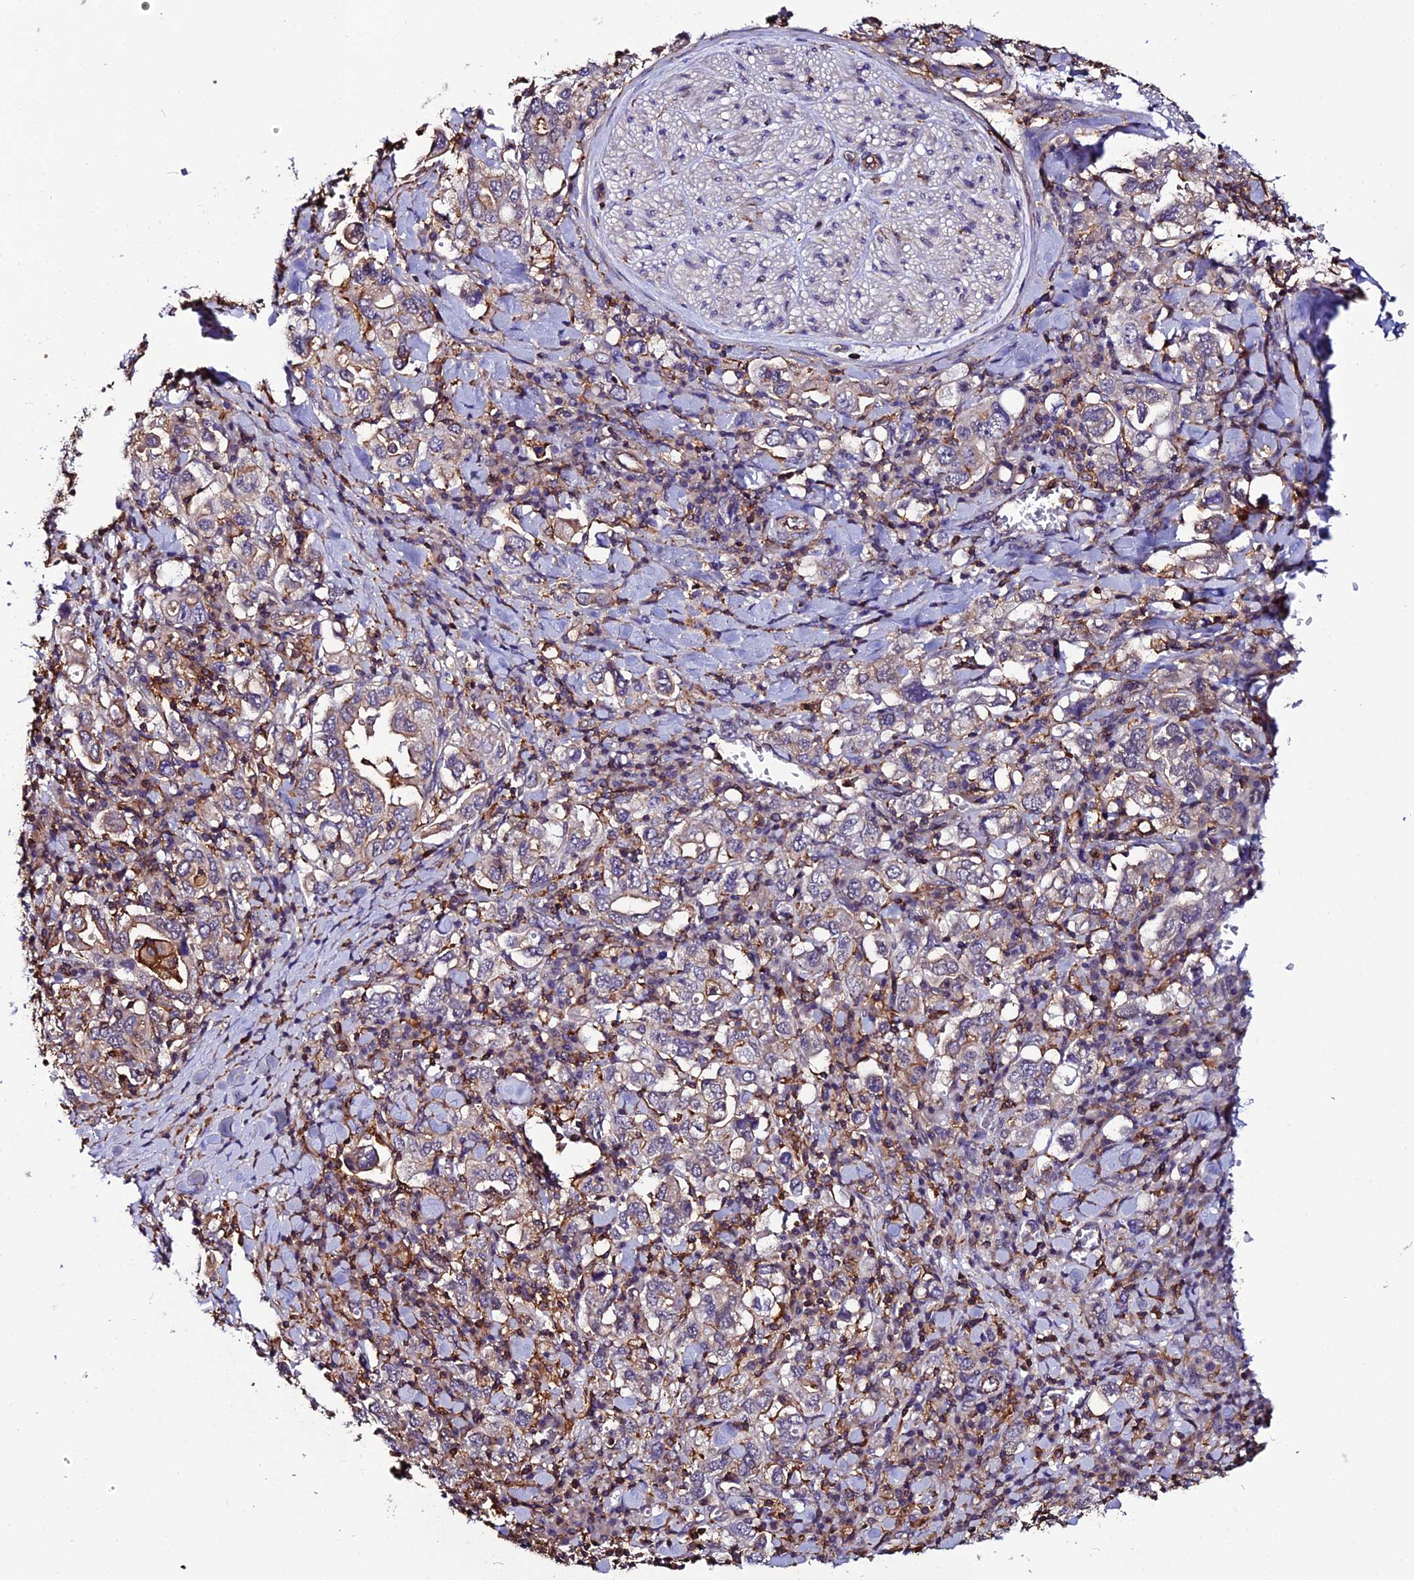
{"staining": {"intensity": "moderate", "quantity": "<25%", "location": "cytoplasmic/membranous"}, "tissue": "stomach cancer", "cell_type": "Tumor cells", "image_type": "cancer", "snomed": [{"axis": "morphology", "description": "Adenocarcinoma, NOS"}, {"axis": "topography", "description": "Stomach, upper"}], "caption": "Approximately <25% of tumor cells in adenocarcinoma (stomach) show moderate cytoplasmic/membranous protein staining as visualized by brown immunohistochemical staining.", "gene": "USP17L15", "patient": {"sex": "male", "age": 62}}